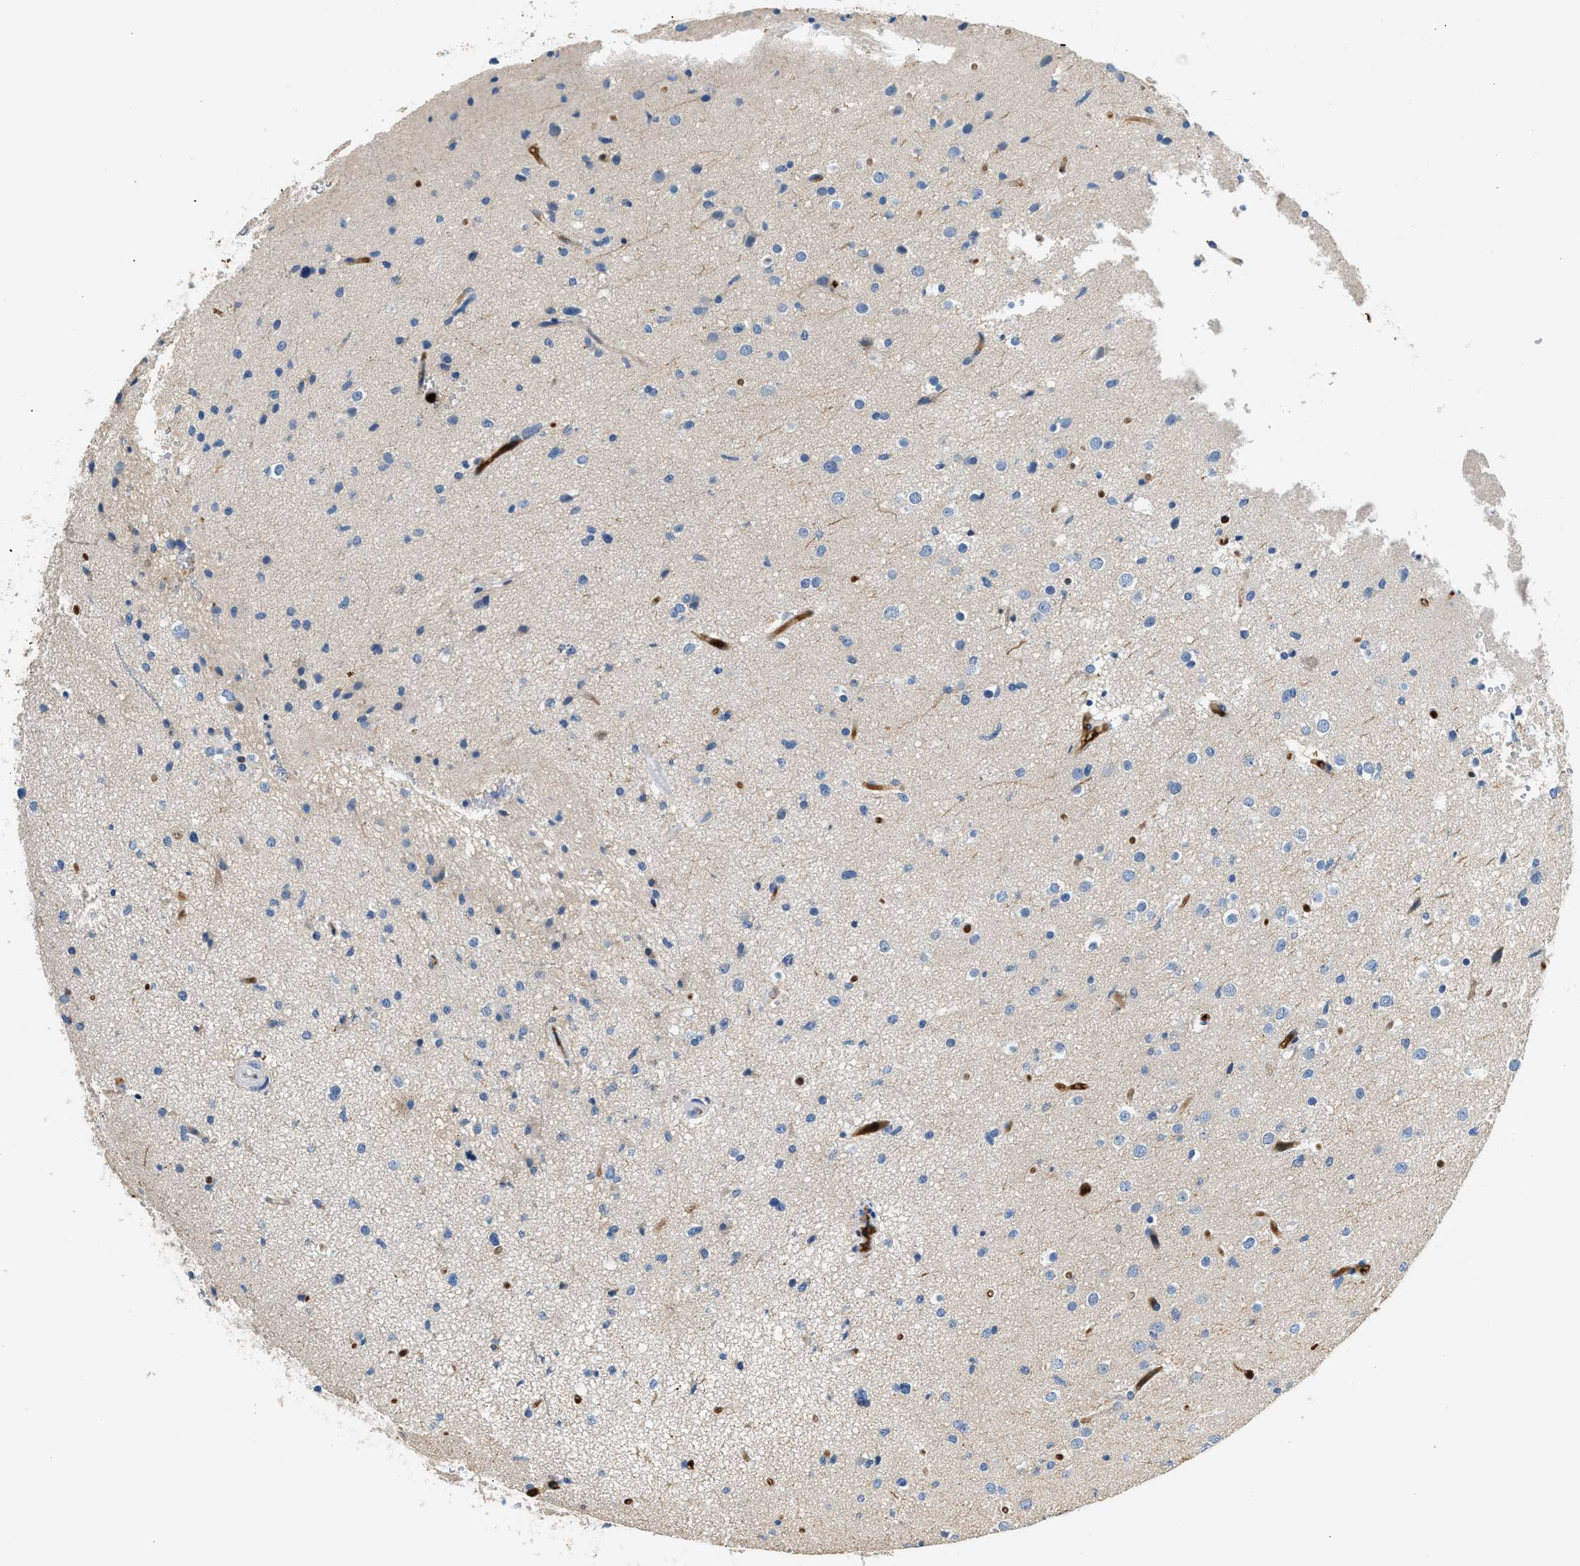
{"staining": {"intensity": "negative", "quantity": "none", "location": "none"}, "tissue": "glioma", "cell_type": "Tumor cells", "image_type": "cancer", "snomed": [{"axis": "morphology", "description": "Glioma, malignant, High grade"}, {"axis": "topography", "description": "Brain"}], "caption": "Photomicrograph shows no protein positivity in tumor cells of glioma tissue. The staining was performed using DAB (3,3'-diaminobenzidine) to visualize the protein expression in brown, while the nuclei were stained in blue with hematoxylin (Magnification: 20x).", "gene": "ANXA3", "patient": {"sex": "male", "age": 33}}